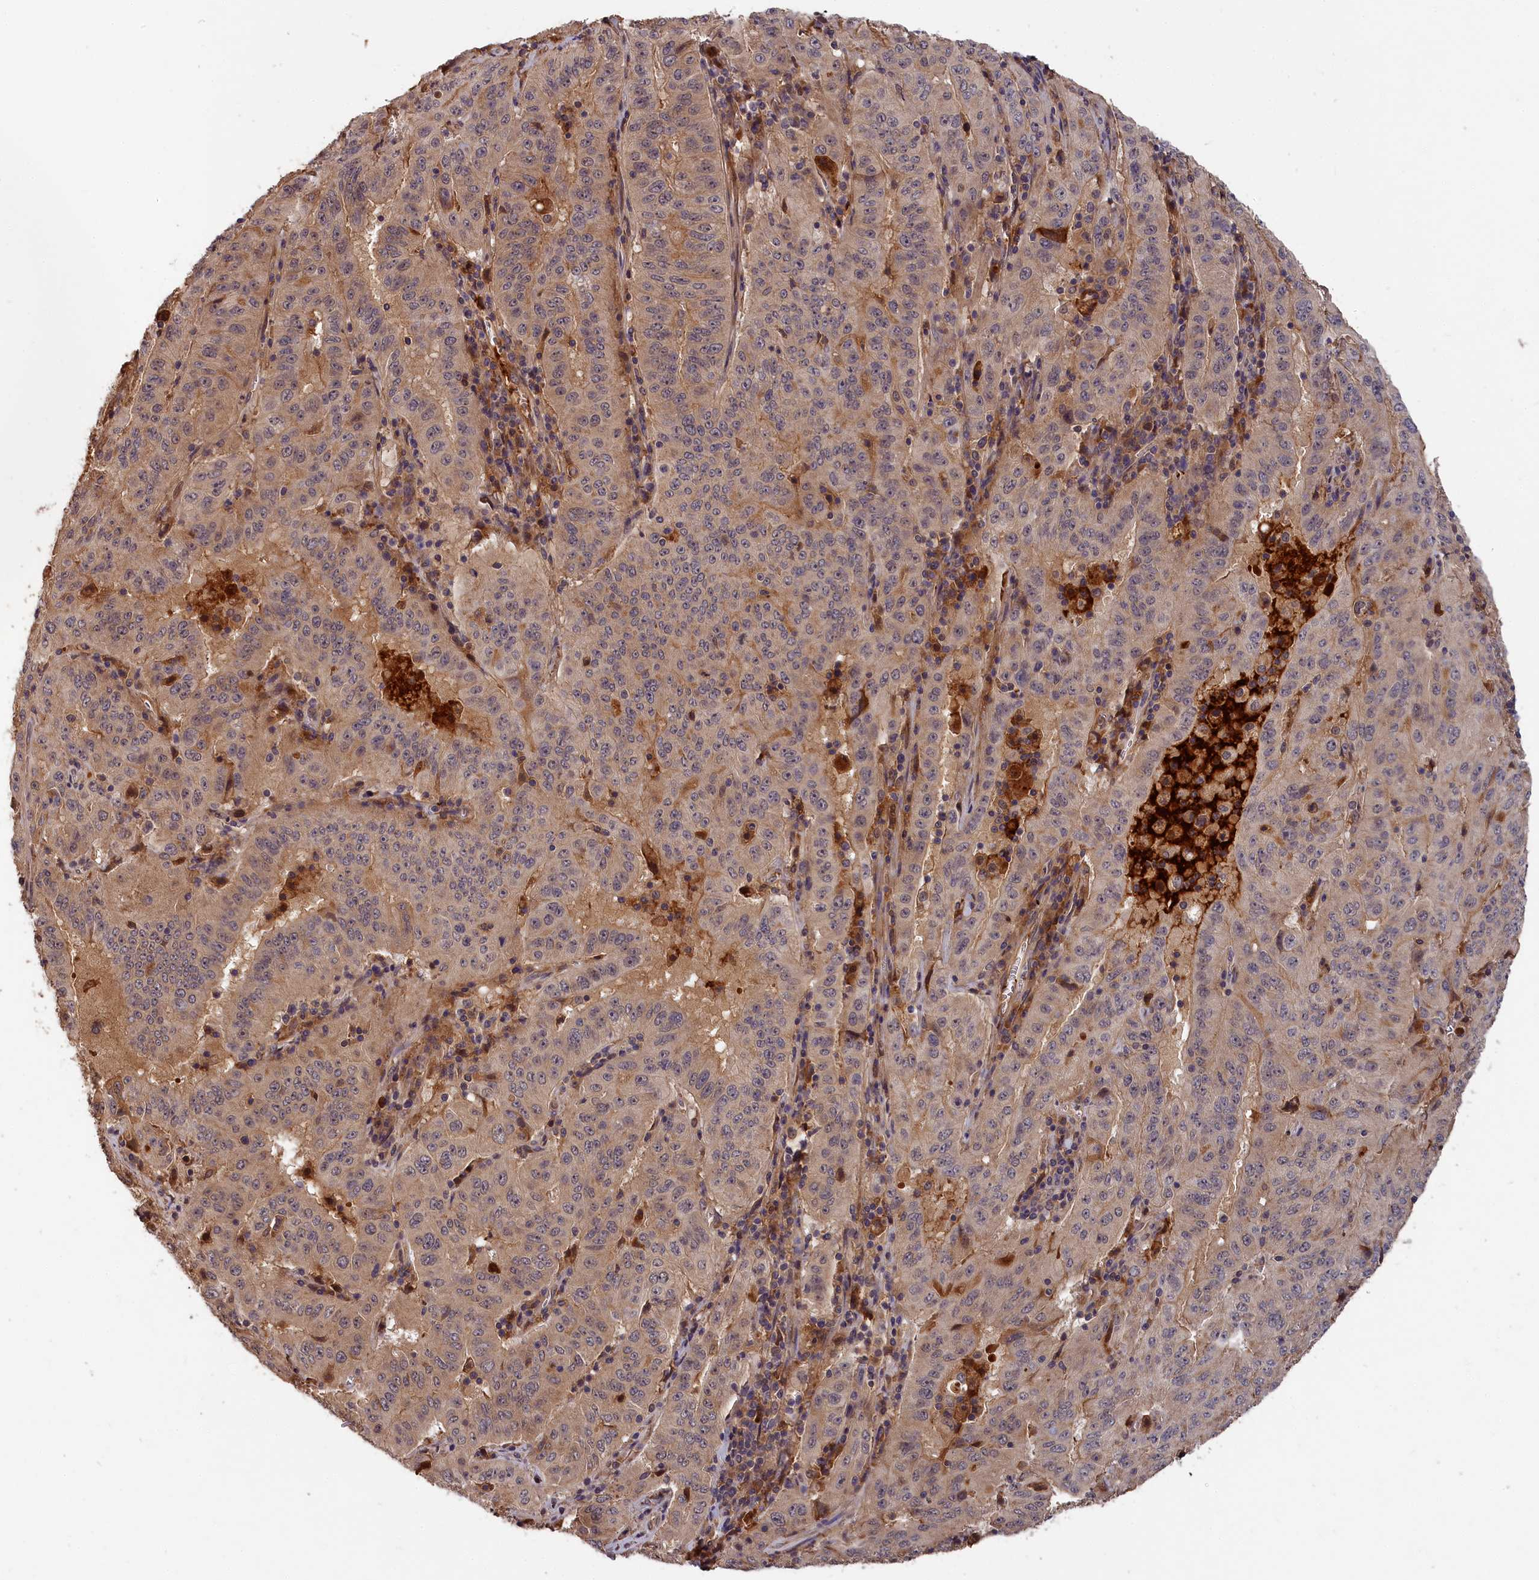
{"staining": {"intensity": "weak", "quantity": "<25%", "location": "cytoplasmic/membranous"}, "tissue": "pancreatic cancer", "cell_type": "Tumor cells", "image_type": "cancer", "snomed": [{"axis": "morphology", "description": "Adenocarcinoma, NOS"}, {"axis": "topography", "description": "Pancreas"}], "caption": "Tumor cells show no significant staining in pancreatic cancer (adenocarcinoma).", "gene": "ITIH1", "patient": {"sex": "male", "age": 63}}